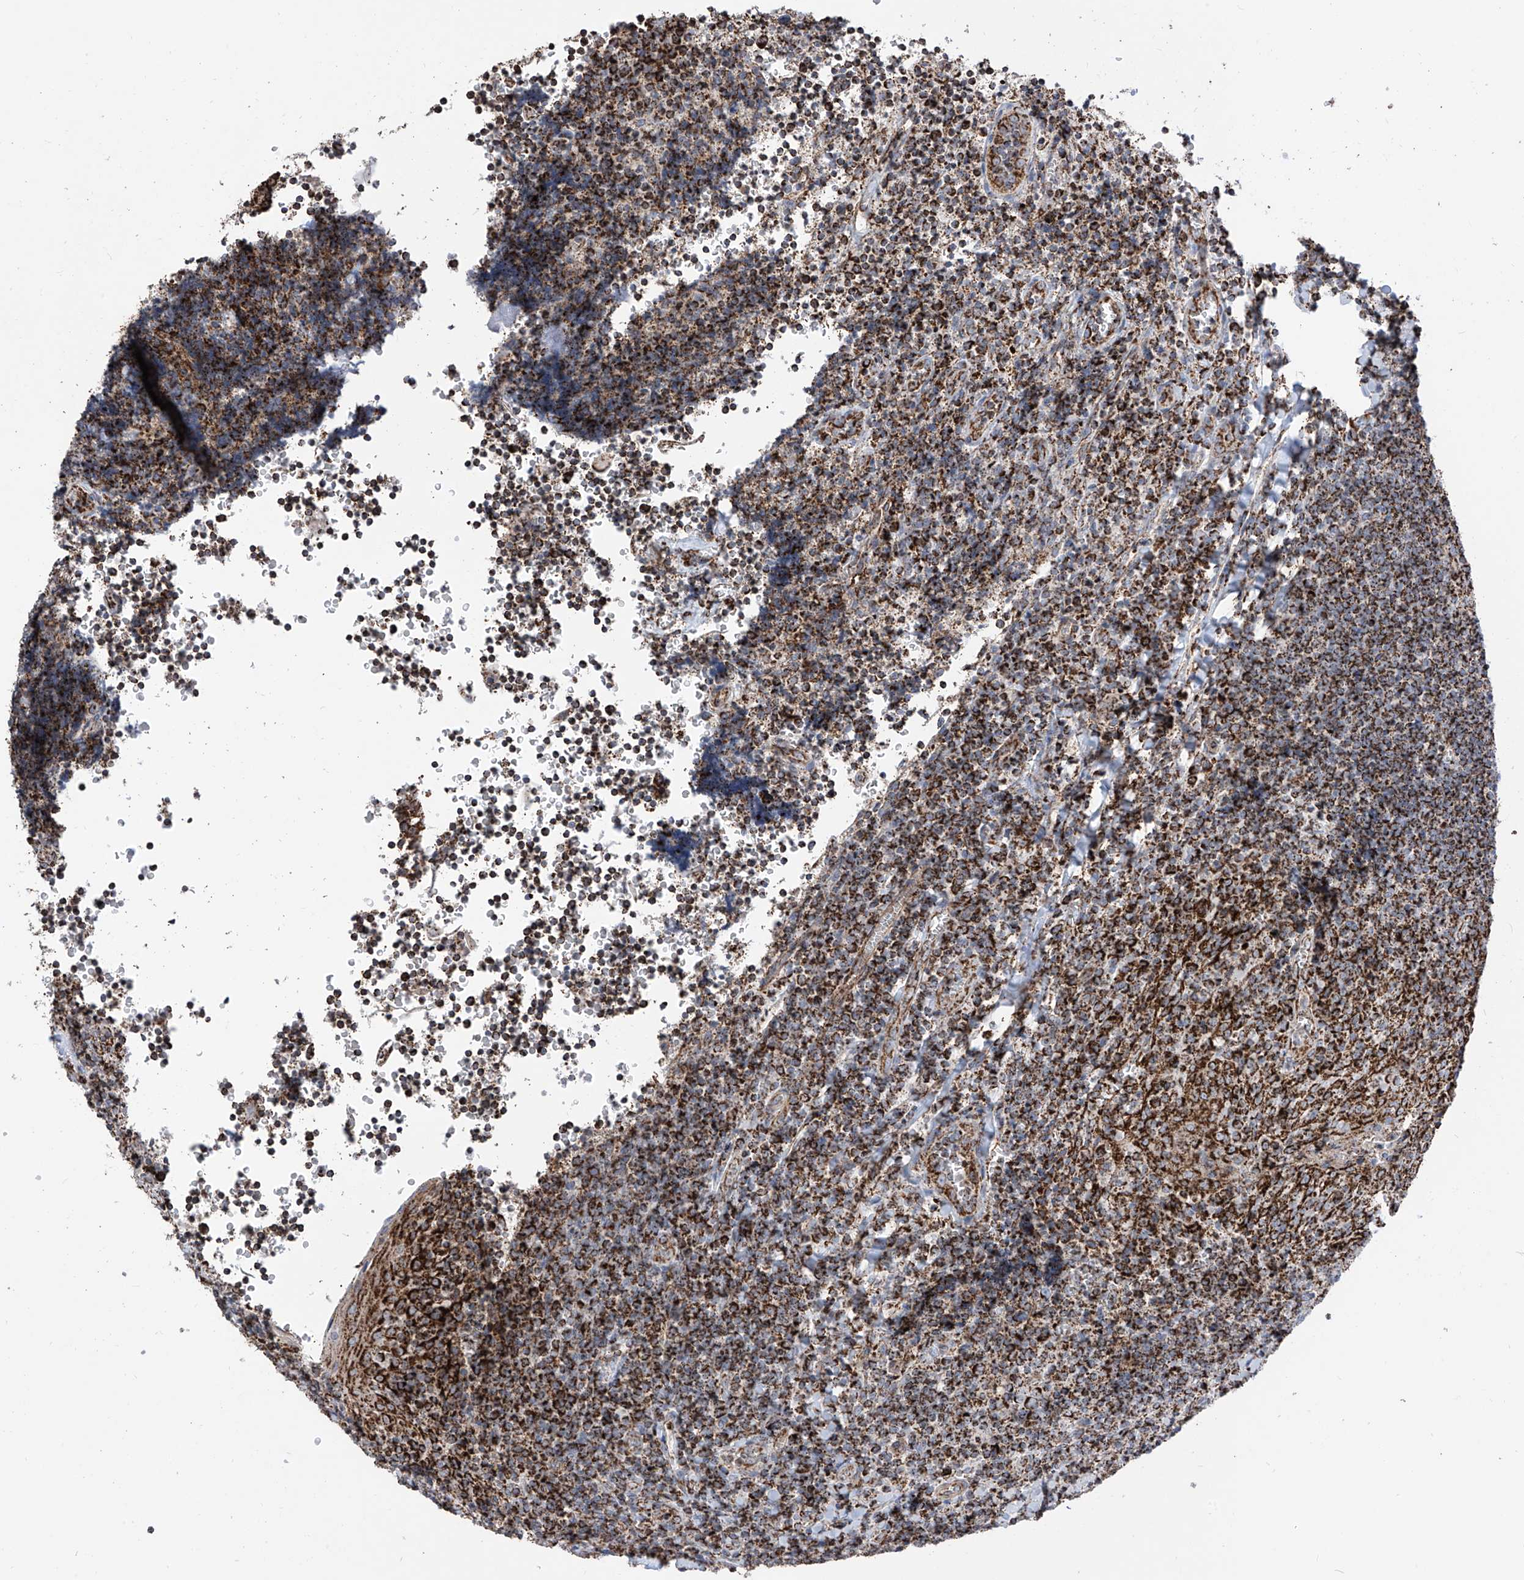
{"staining": {"intensity": "strong", "quantity": ">75%", "location": "cytoplasmic/membranous"}, "tissue": "tonsil", "cell_type": "Germinal center cells", "image_type": "normal", "snomed": [{"axis": "morphology", "description": "Normal tissue, NOS"}, {"axis": "topography", "description": "Tonsil"}], "caption": "A histopathology image of human tonsil stained for a protein shows strong cytoplasmic/membranous brown staining in germinal center cells.", "gene": "COX5B", "patient": {"sex": "male", "age": 27}}